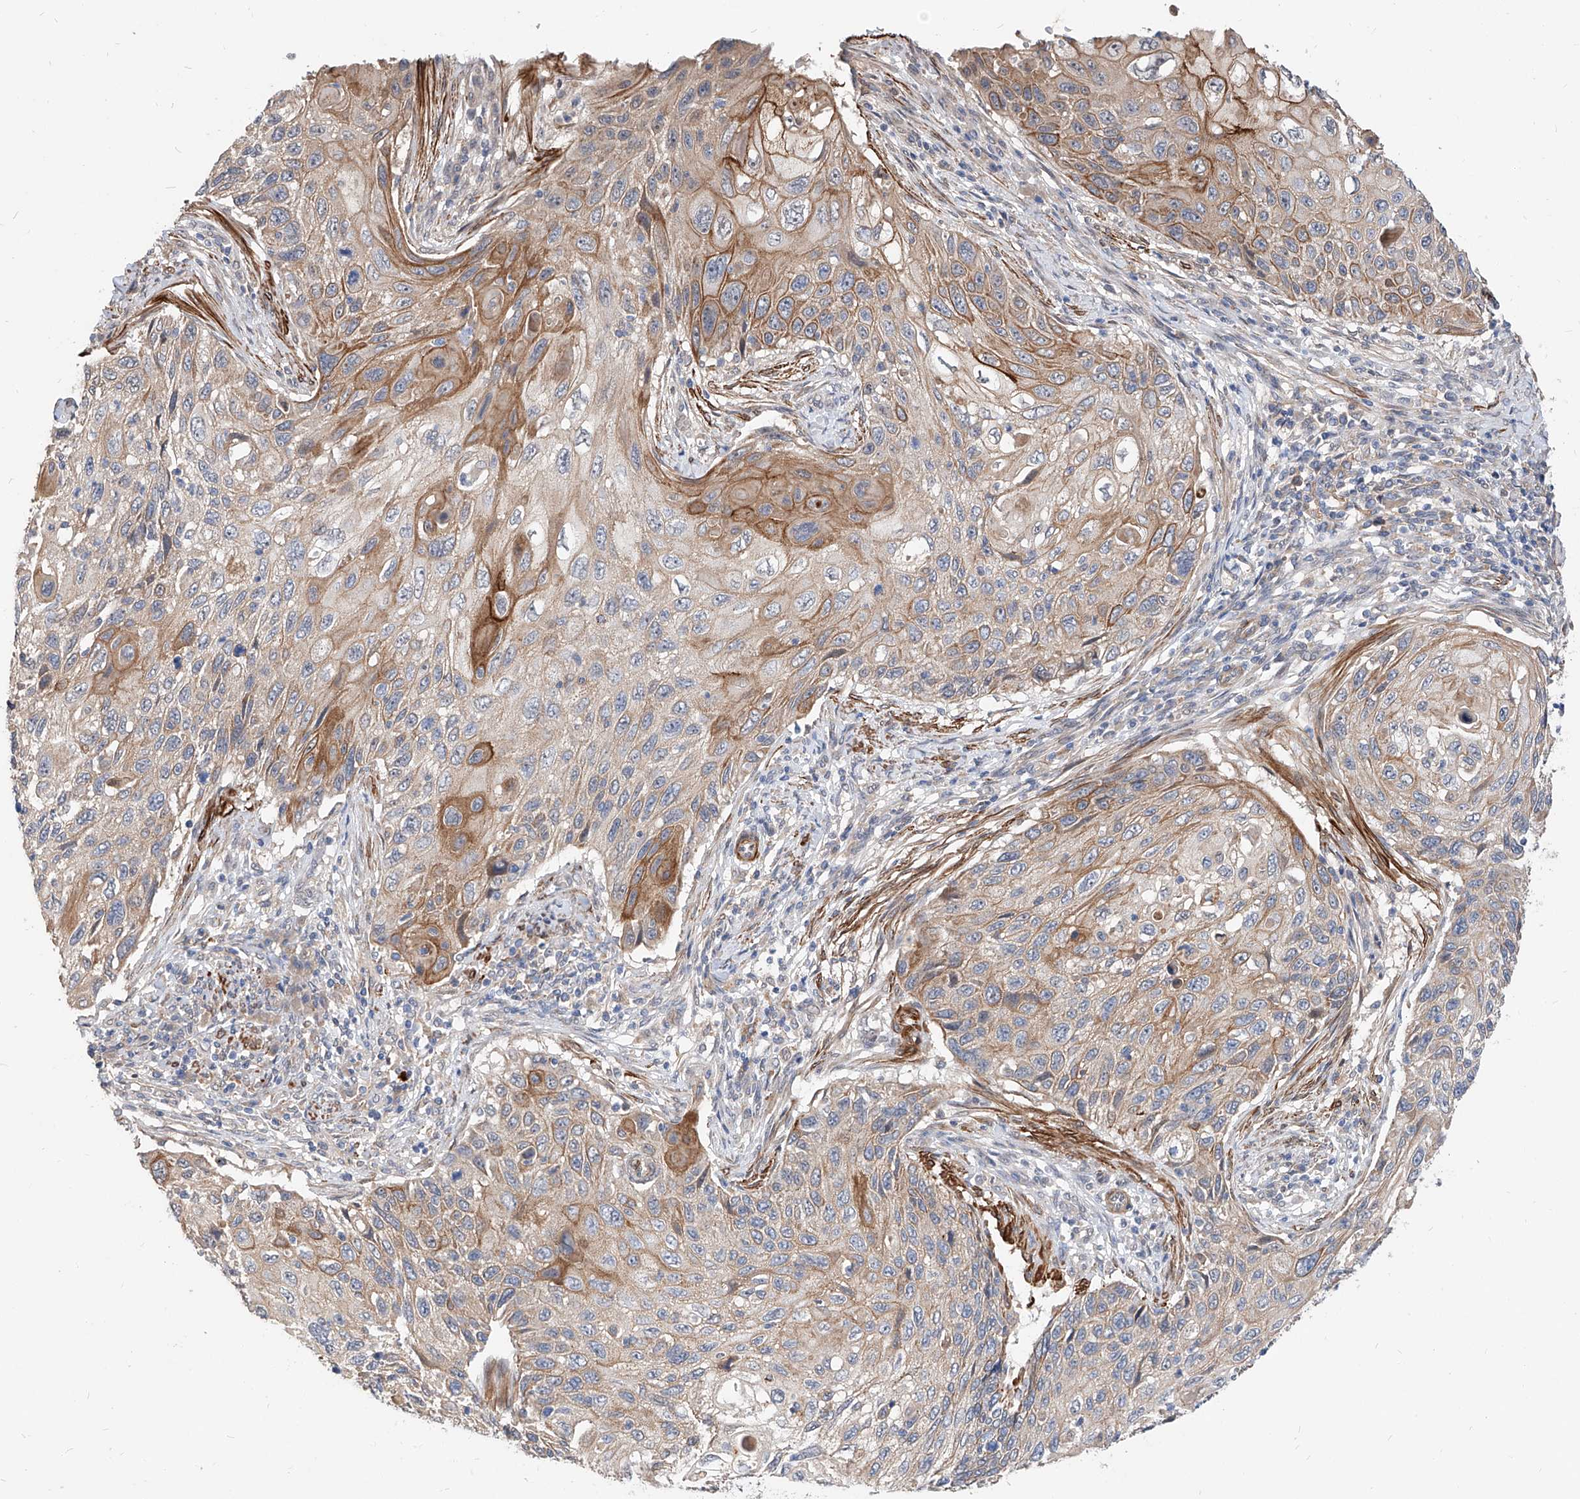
{"staining": {"intensity": "moderate", "quantity": "<25%", "location": "cytoplasmic/membranous"}, "tissue": "cervical cancer", "cell_type": "Tumor cells", "image_type": "cancer", "snomed": [{"axis": "morphology", "description": "Squamous cell carcinoma, NOS"}, {"axis": "topography", "description": "Cervix"}], "caption": "Squamous cell carcinoma (cervical) stained for a protein demonstrates moderate cytoplasmic/membranous positivity in tumor cells. Nuclei are stained in blue.", "gene": "MAGEE2", "patient": {"sex": "female", "age": 70}}